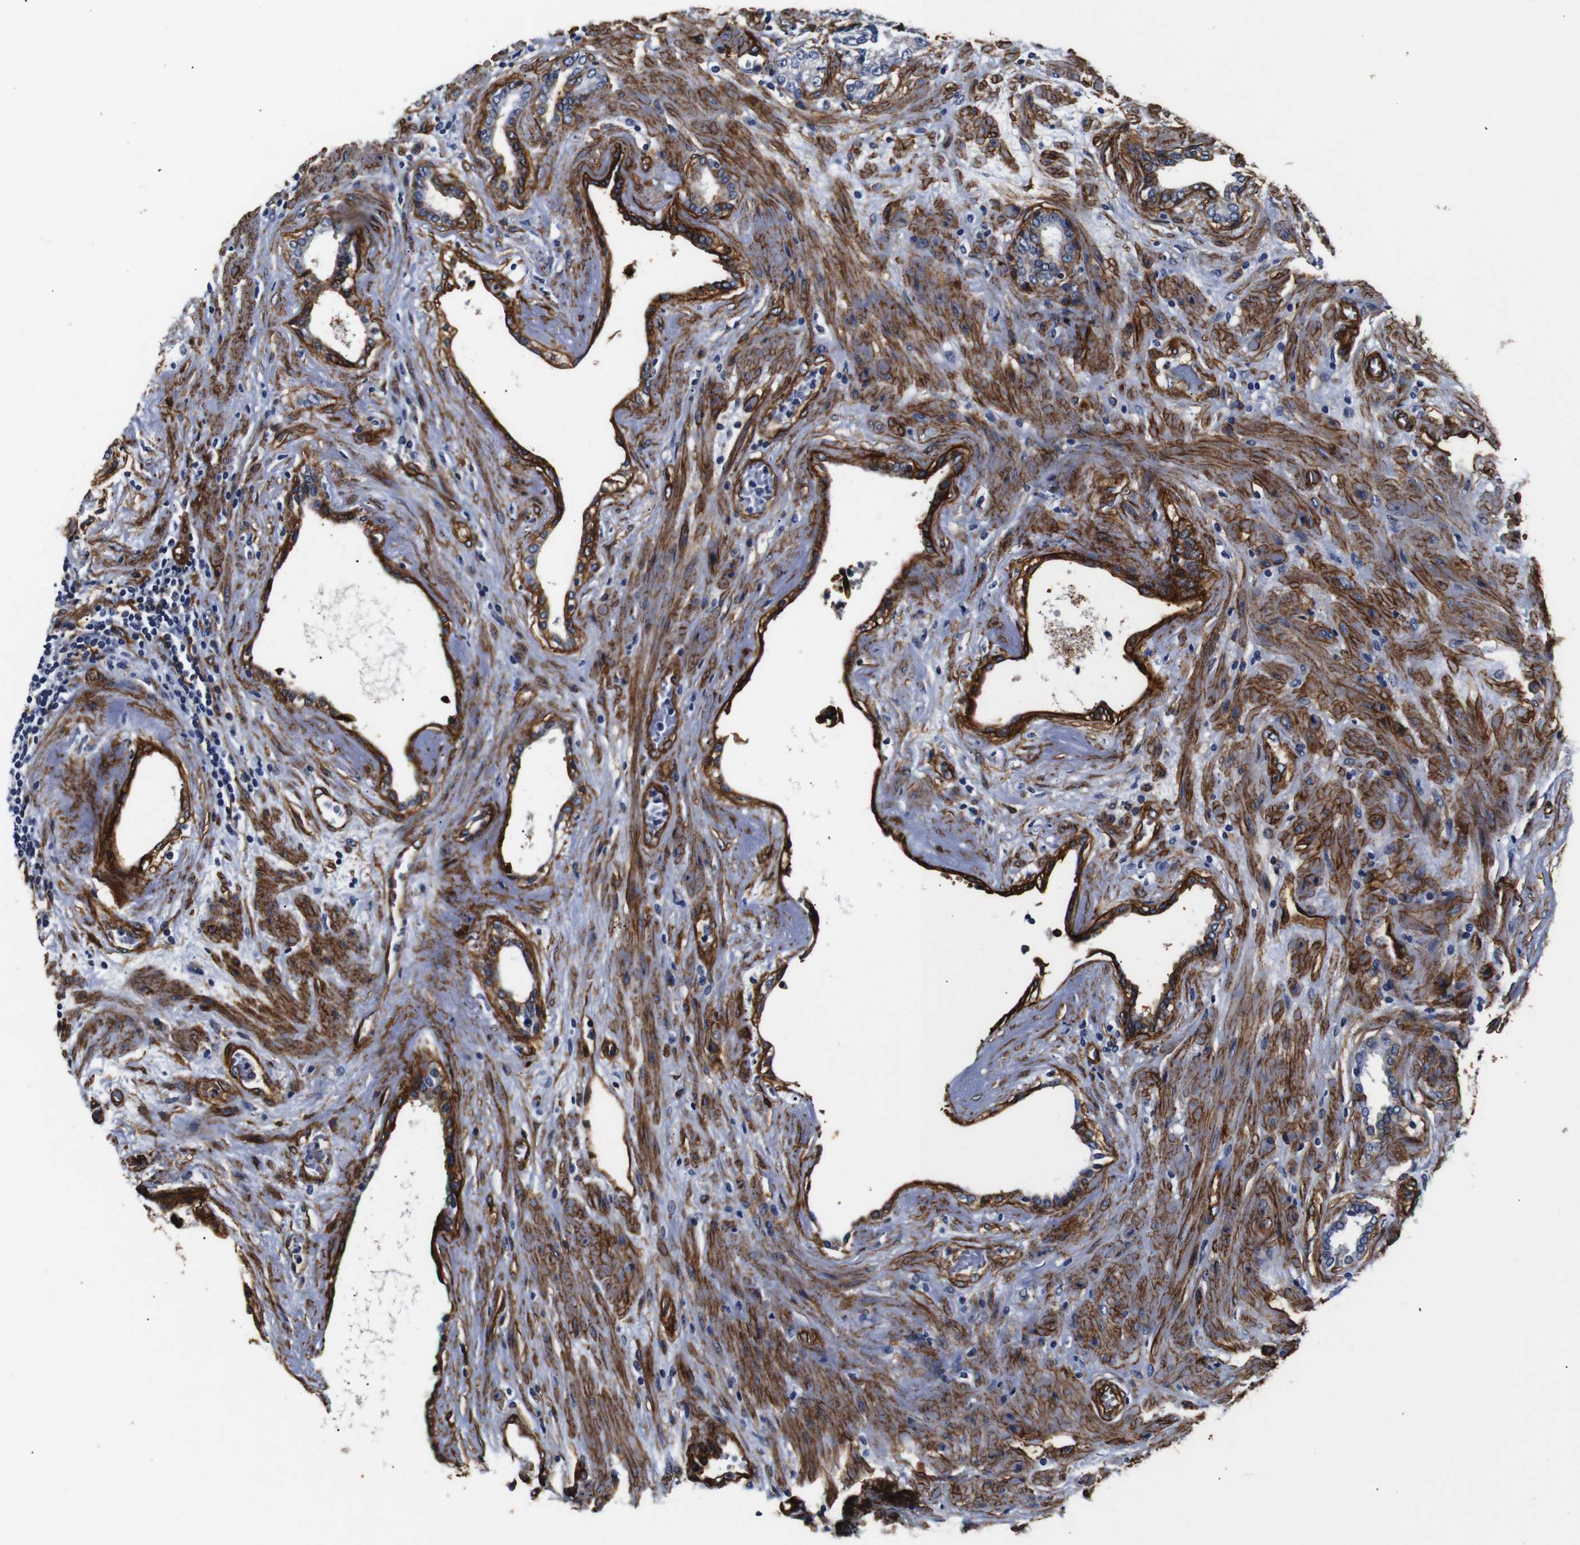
{"staining": {"intensity": "negative", "quantity": "none", "location": "none"}, "tissue": "prostate cancer", "cell_type": "Tumor cells", "image_type": "cancer", "snomed": [{"axis": "morphology", "description": "Adenocarcinoma, High grade"}, {"axis": "topography", "description": "Prostate"}], "caption": "Photomicrograph shows no significant protein positivity in tumor cells of adenocarcinoma (high-grade) (prostate).", "gene": "CAV2", "patient": {"sex": "male", "age": 61}}